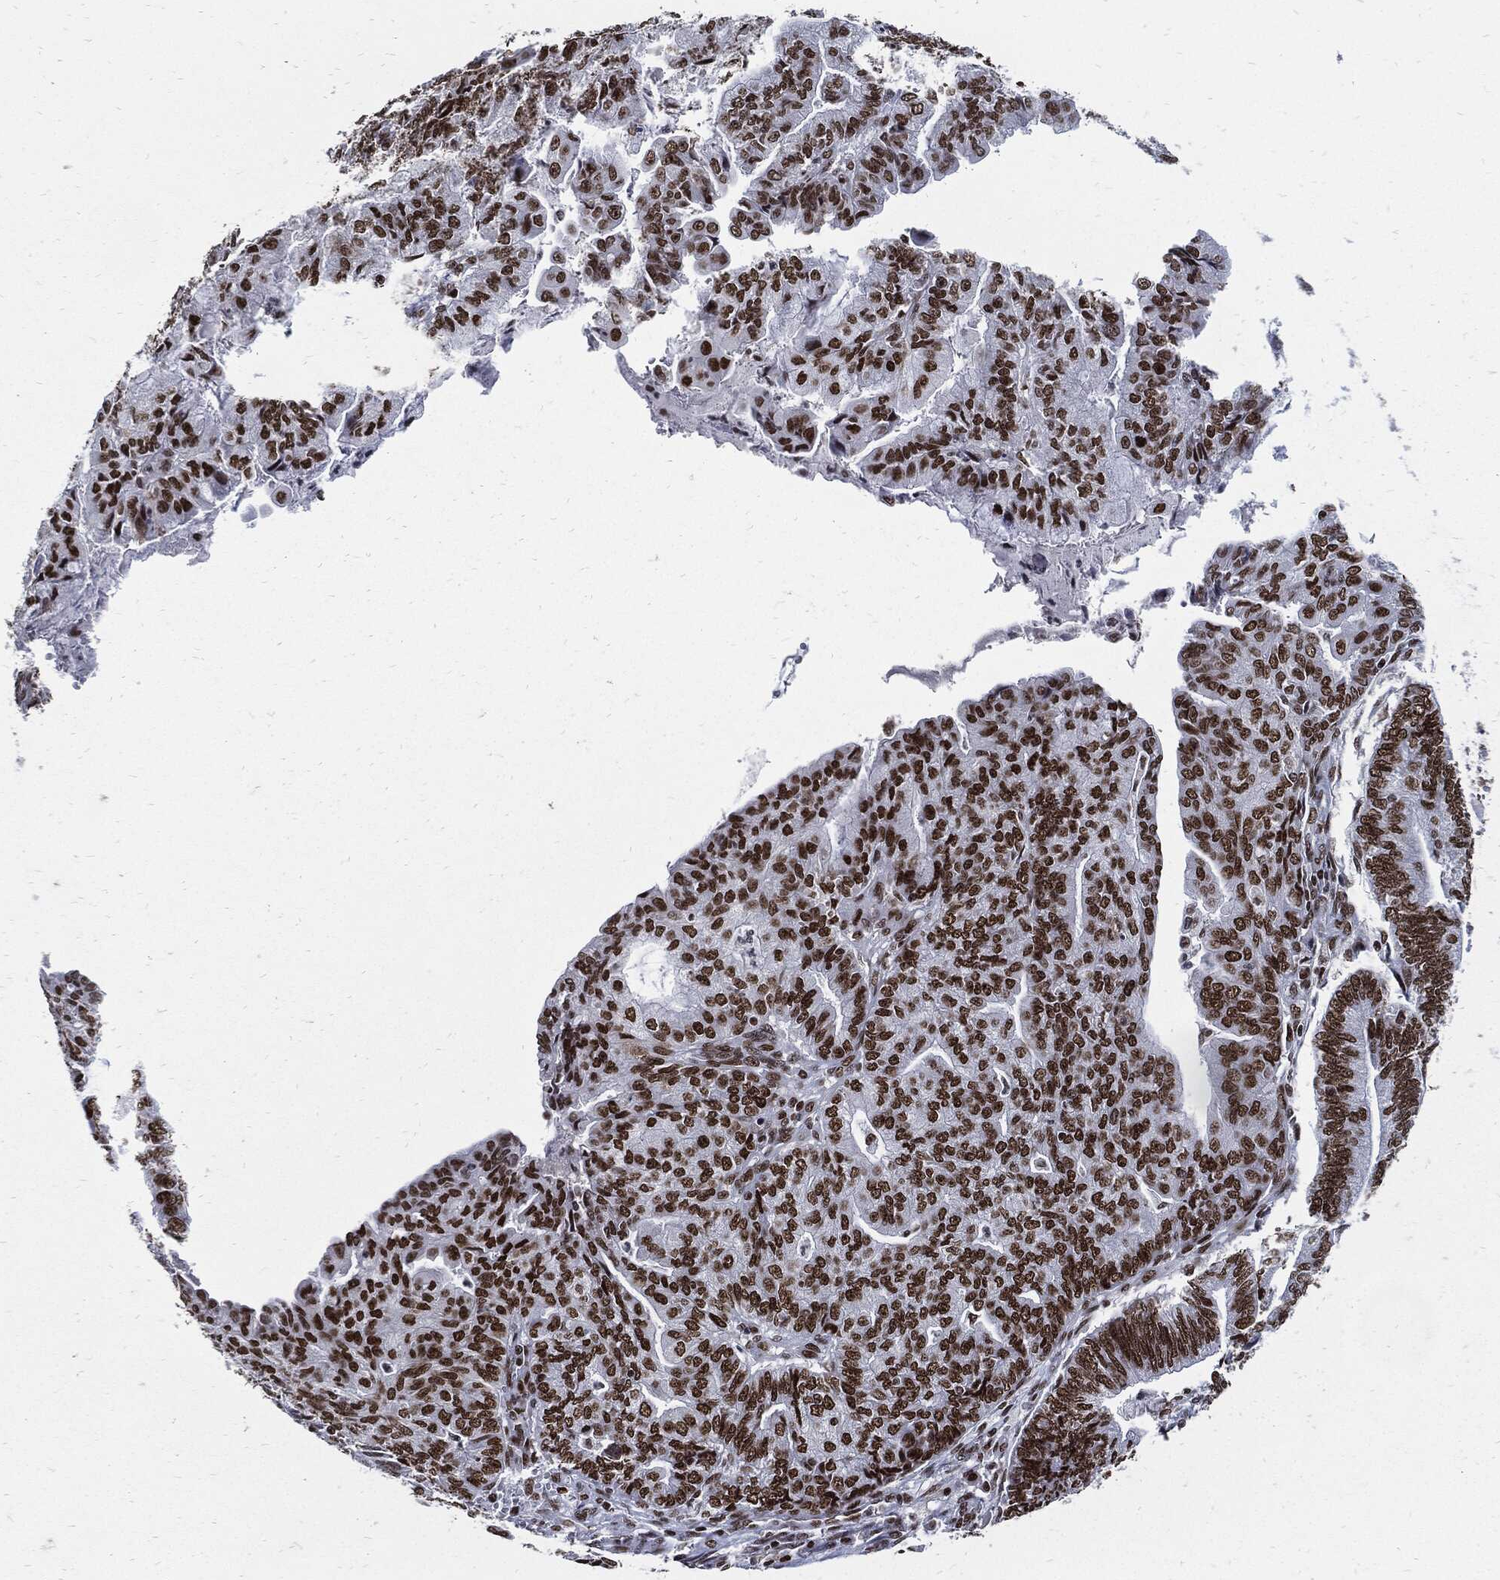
{"staining": {"intensity": "strong", "quantity": ">75%", "location": "nuclear"}, "tissue": "endometrial cancer", "cell_type": "Tumor cells", "image_type": "cancer", "snomed": [{"axis": "morphology", "description": "Adenocarcinoma, NOS"}, {"axis": "topography", "description": "Endometrium"}], "caption": "Tumor cells reveal high levels of strong nuclear staining in approximately >75% of cells in human endometrial adenocarcinoma.", "gene": "TERF2", "patient": {"sex": "female", "age": 82}}